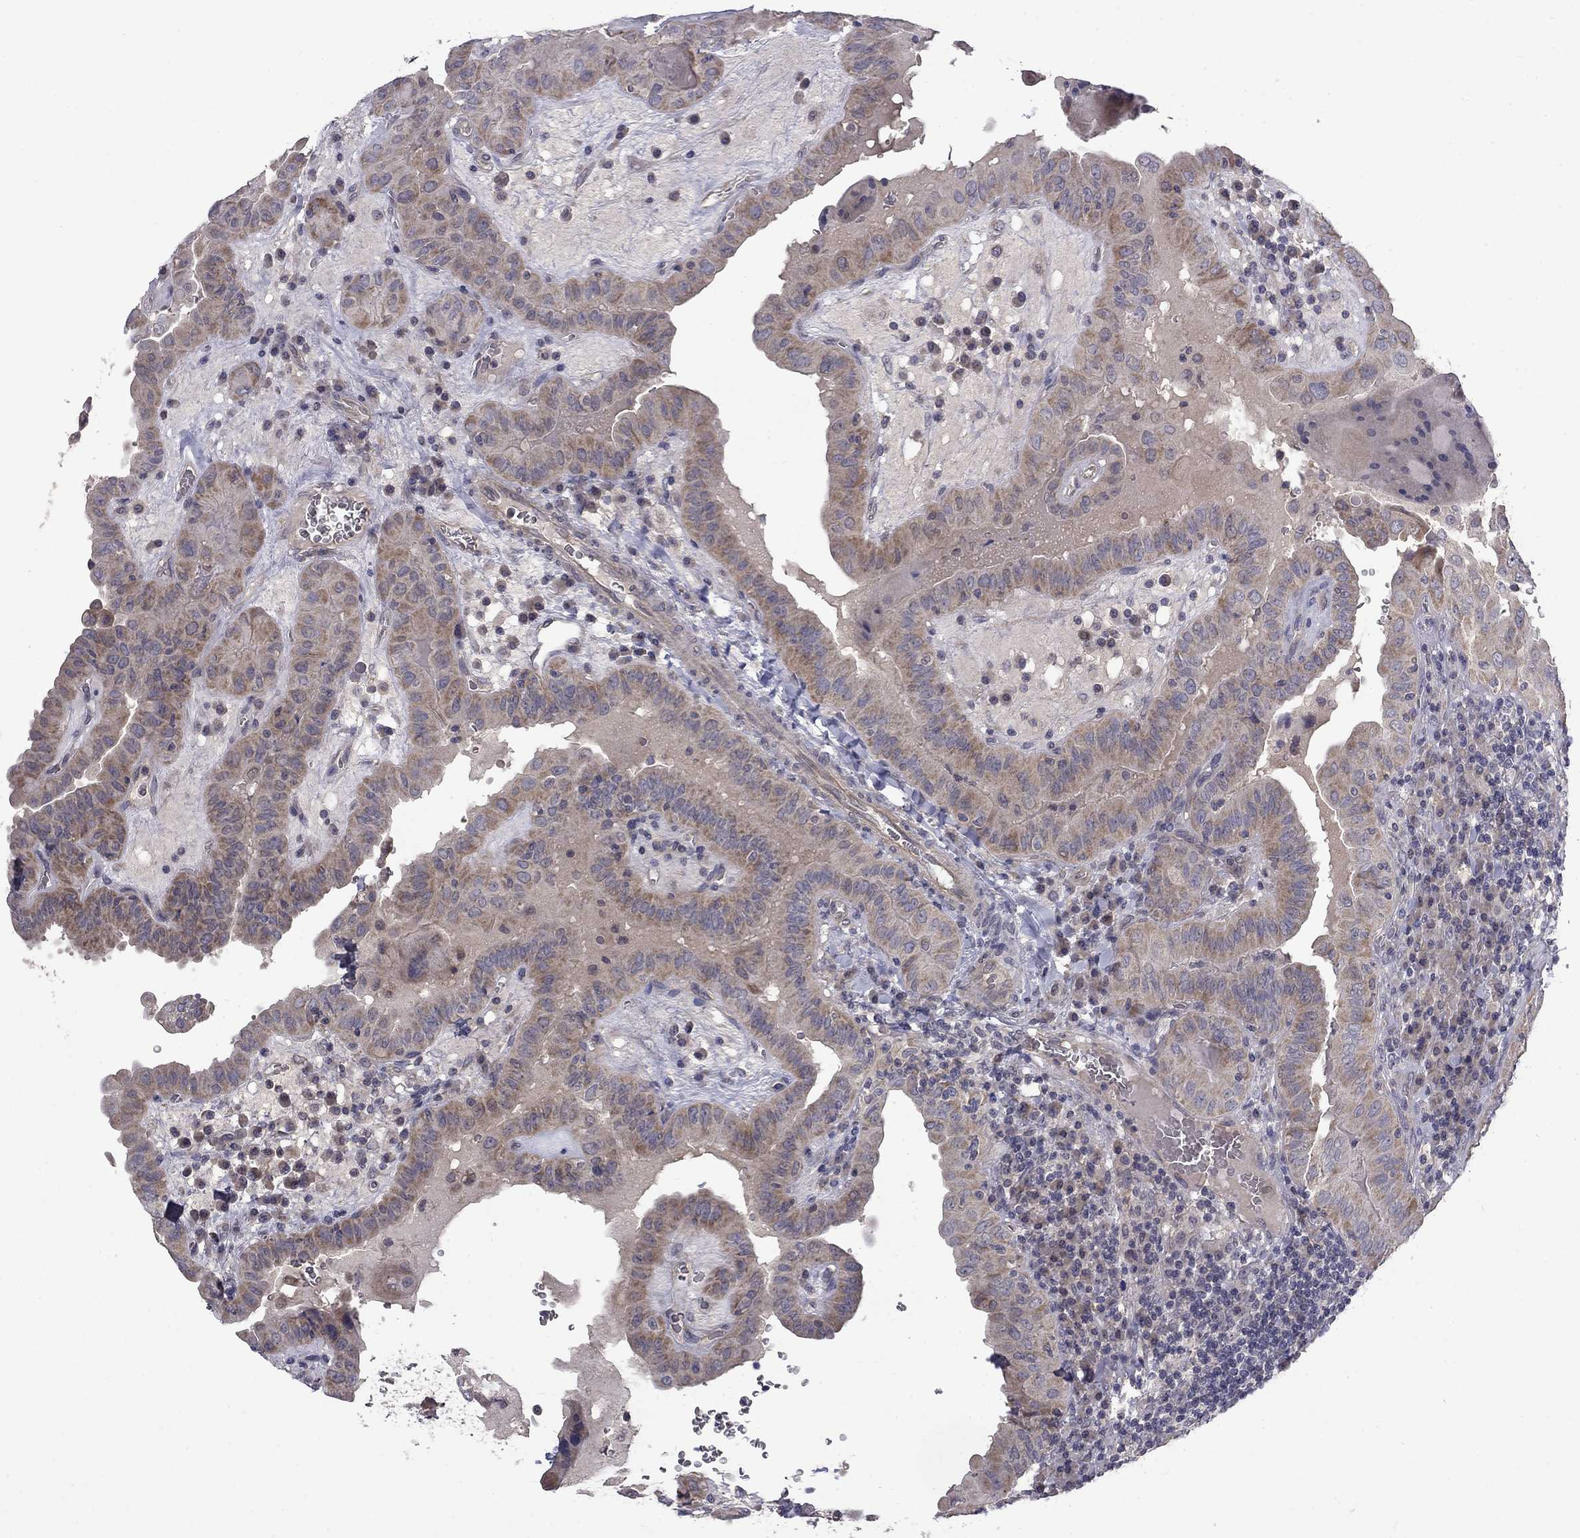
{"staining": {"intensity": "weak", "quantity": "25%-75%", "location": "cytoplasmic/membranous"}, "tissue": "thyroid cancer", "cell_type": "Tumor cells", "image_type": "cancer", "snomed": [{"axis": "morphology", "description": "Papillary adenocarcinoma, NOS"}, {"axis": "topography", "description": "Thyroid gland"}], "caption": "Immunohistochemical staining of thyroid cancer (papillary adenocarcinoma) reveals weak cytoplasmic/membranous protein expression in approximately 25%-75% of tumor cells.", "gene": "SLC39A14", "patient": {"sex": "female", "age": 37}}